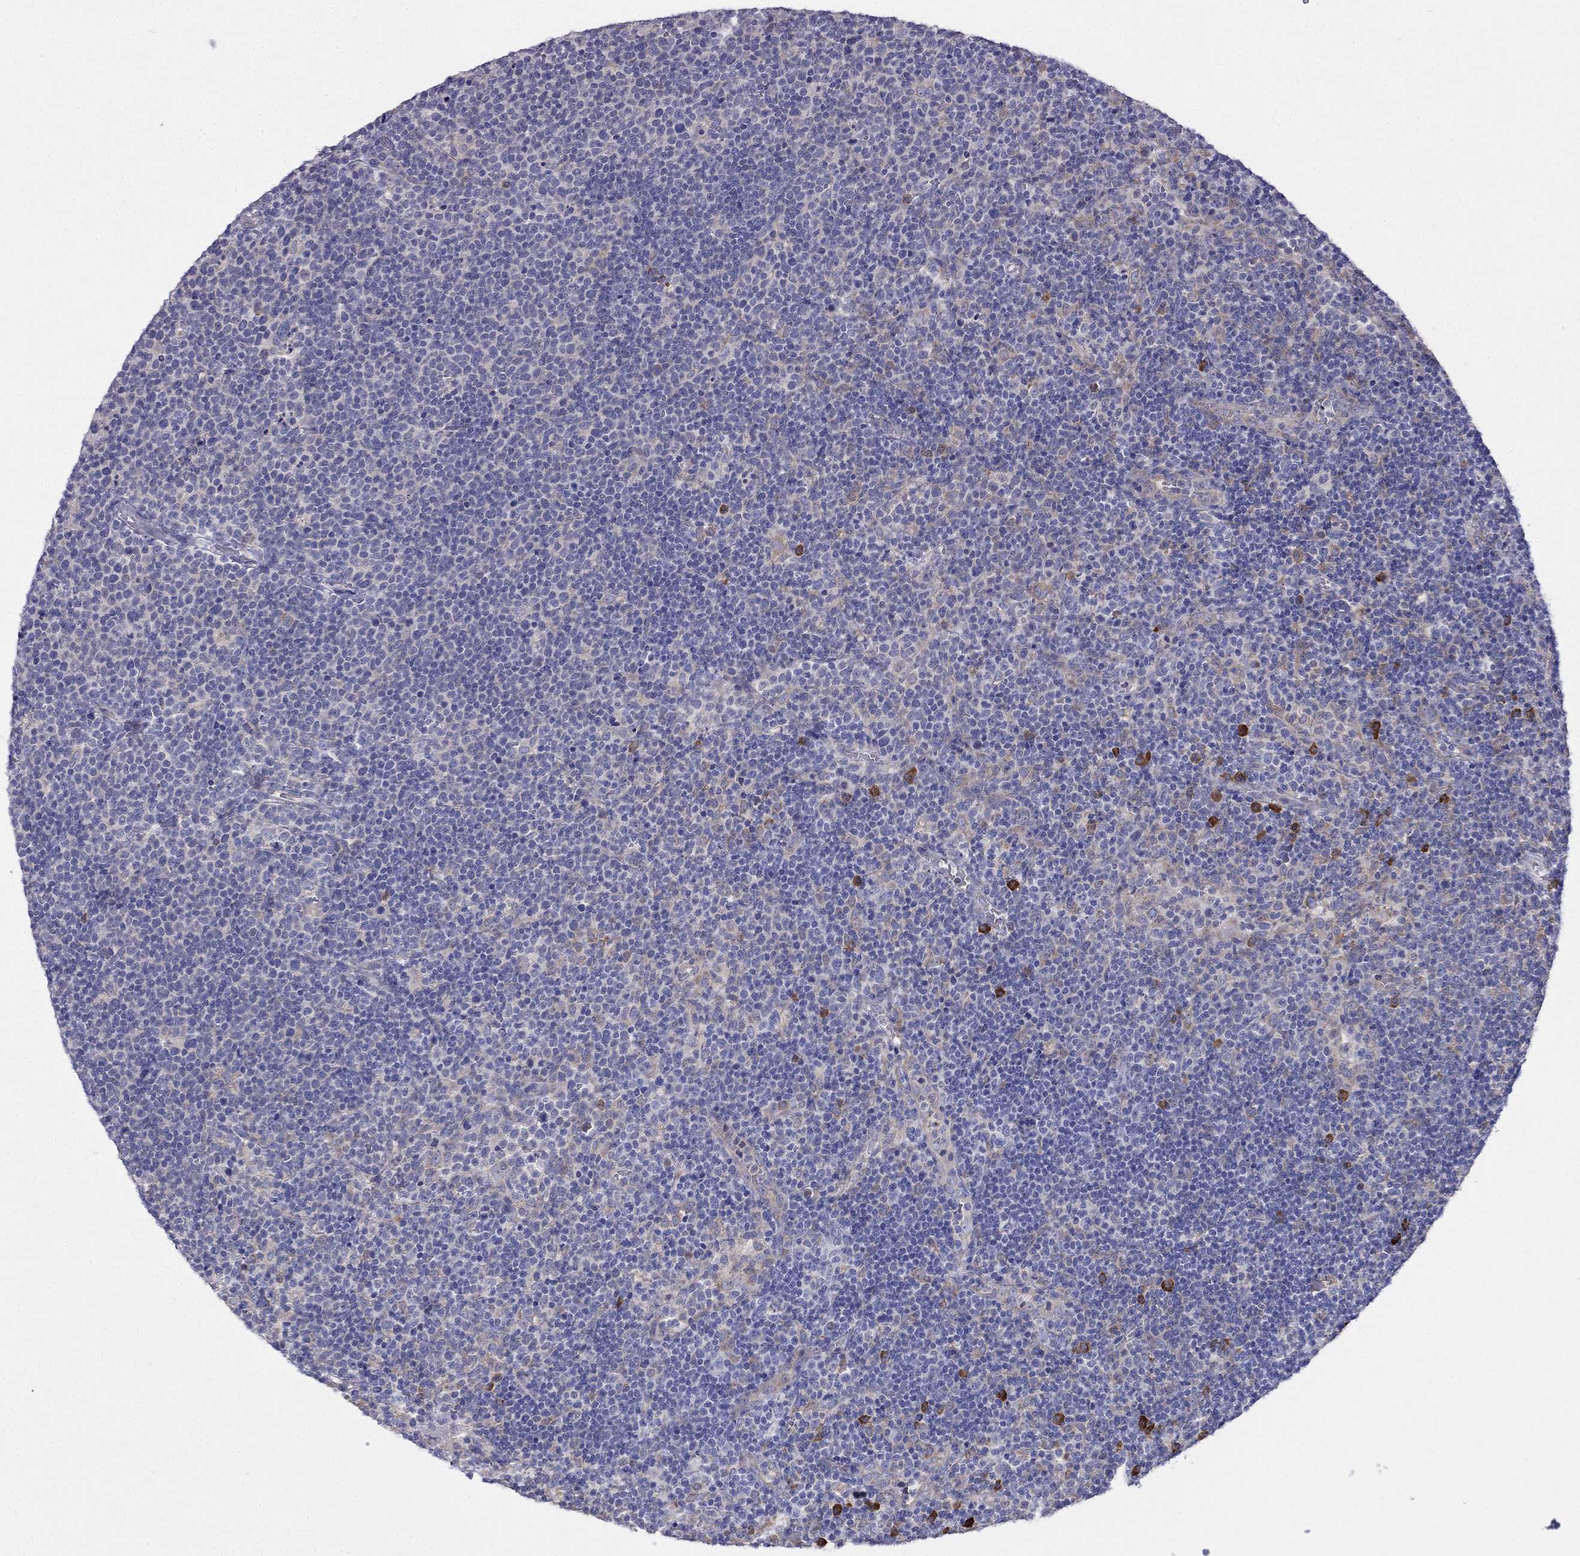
{"staining": {"intensity": "negative", "quantity": "none", "location": "none"}, "tissue": "lymphoma", "cell_type": "Tumor cells", "image_type": "cancer", "snomed": [{"axis": "morphology", "description": "Malignant lymphoma, non-Hodgkin's type, High grade"}, {"axis": "topography", "description": "Lymph node"}], "caption": "Malignant lymphoma, non-Hodgkin's type (high-grade) stained for a protein using immunohistochemistry (IHC) shows no positivity tumor cells.", "gene": "LONRF2", "patient": {"sex": "male", "age": 61}}